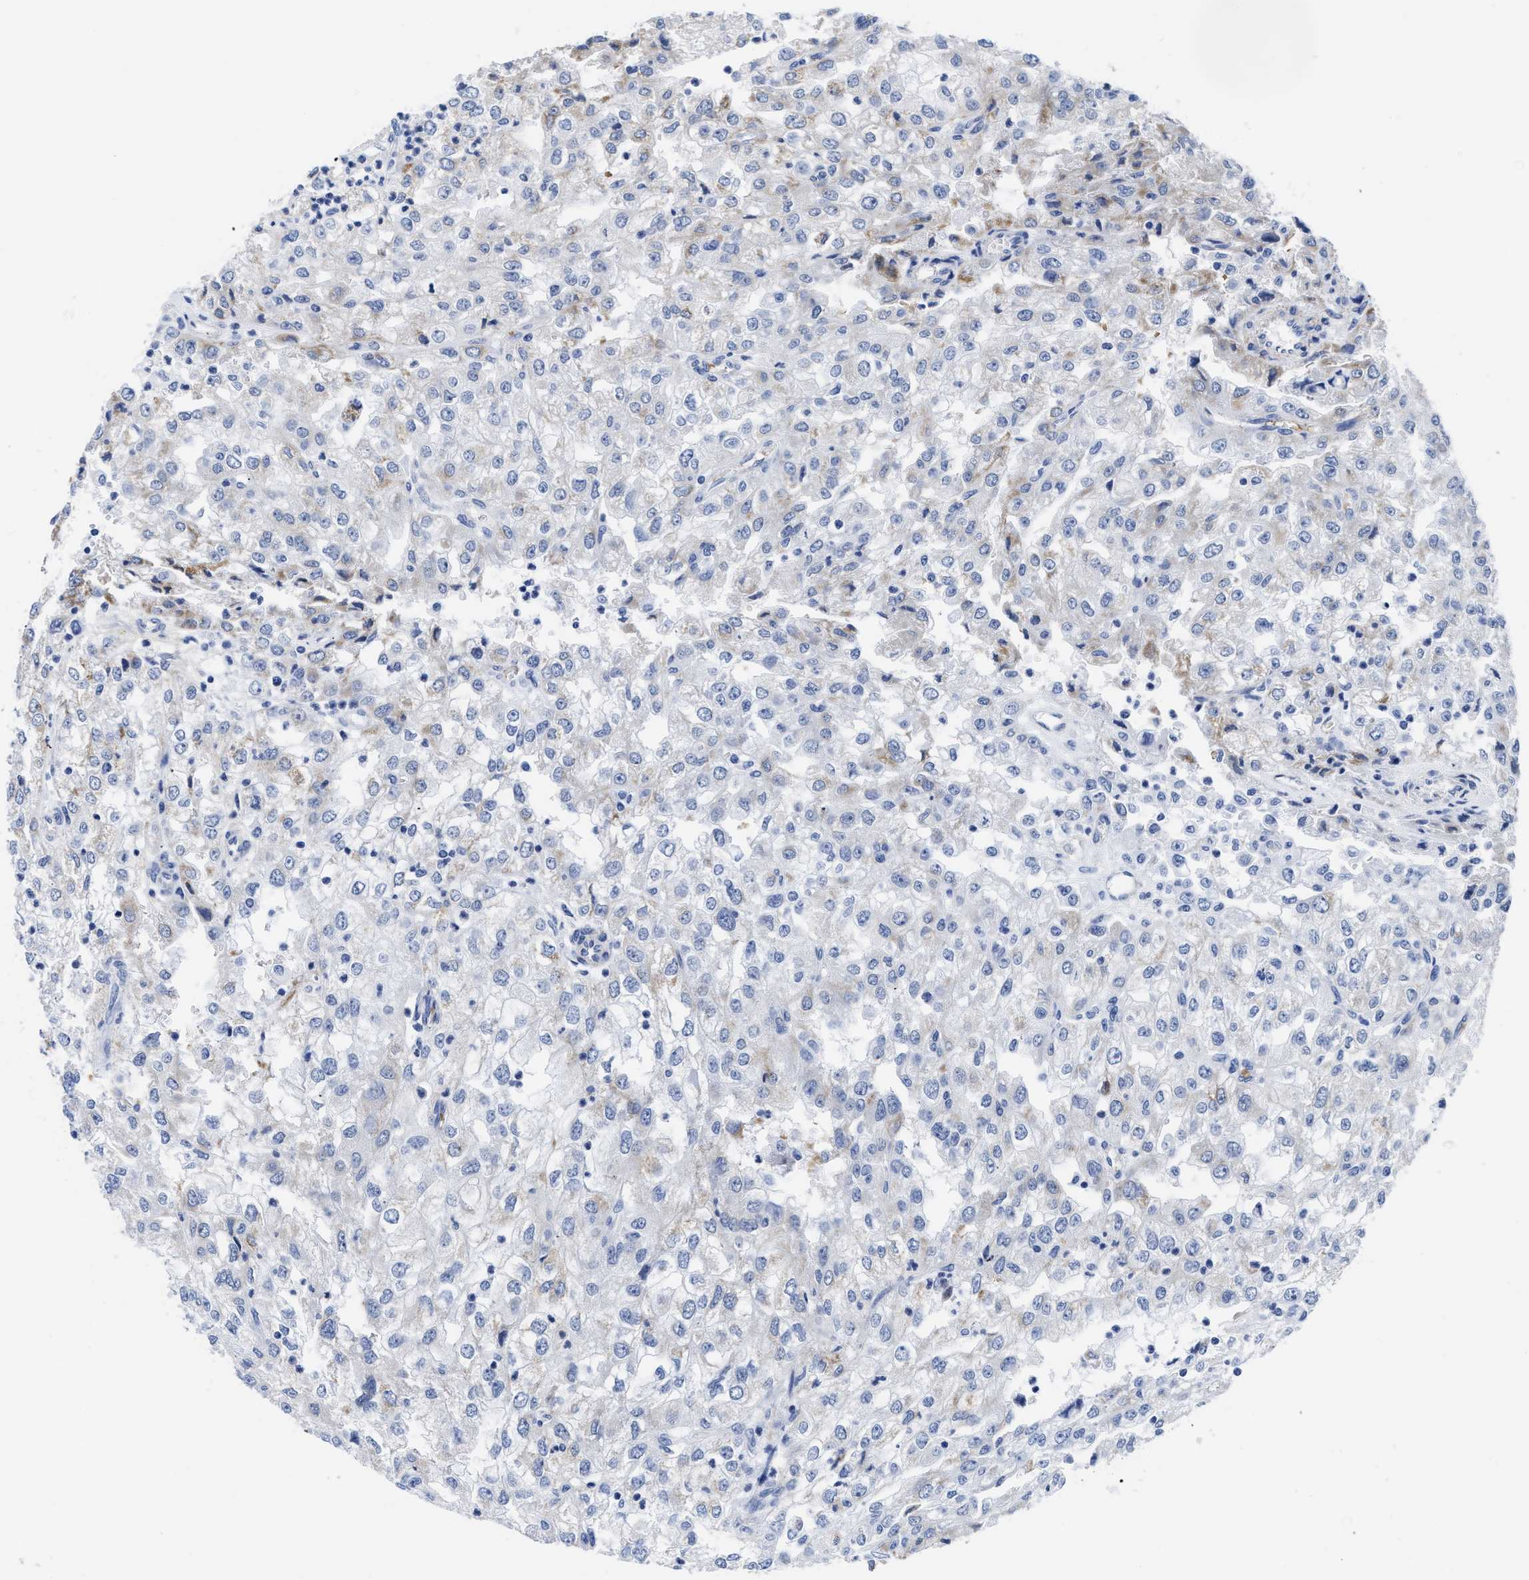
{"staining": {"intensity": "moderate", "quantity": "<25%", "location": "cytoplasmic/membranous"}, "tissue": "renal cancer", "cell_type": "Tumor cells", "image_type": "cancer", "snomed": [{"axis": "morphology", "description": "Adenocarcinoma, NOS"}, {"axis": "topography", "description": "Kidney"}], "caption": "Moderate cytoplasmic/membranous protein positivity is seen in about <25% of tumor cells in renal cancer.", "gene": "KCNMB3", "patient": {"sex": "female", "age": 54}}